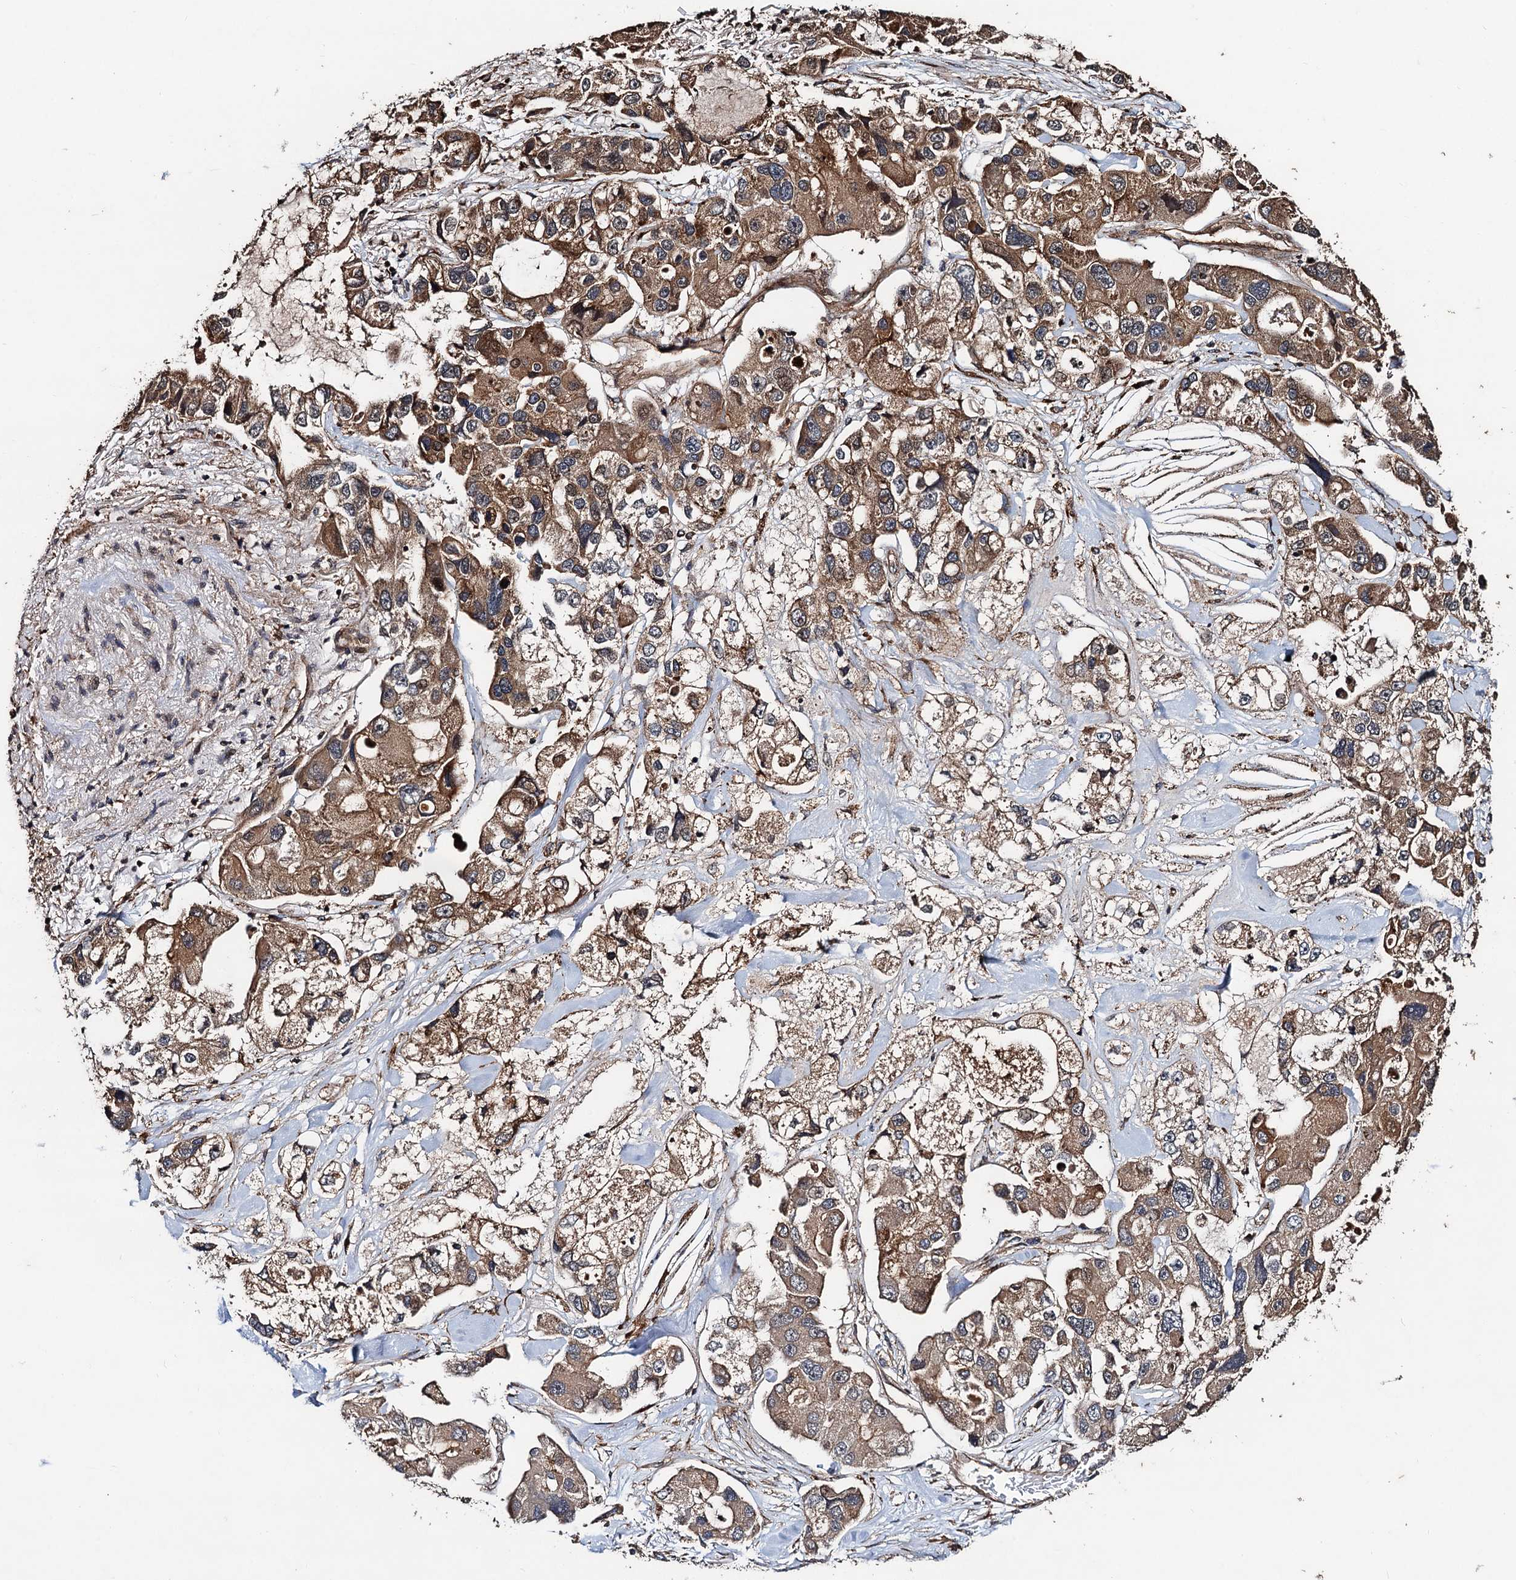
{"staining": {"intensity": "moderate", "quantity": ">75%", "location": "cytoplasmic/membranous"}, "tissue": "lung cancer", "cell_type": "Tumor cells", "image_type": "cancer", "snomed": [{"axis": "morphology", "description": "Adenocarcinoma, NOS"}, {"axis": "topography", "description": "Lung"}], "caption": "There is medium levels of moderate cytoplasmic/membranous expression in tumor cells of lung cancer (adenocarcinoma), as demonstrated by immunohistochemical staining (brown color).", "gene": "TMEM39B", "patient": {"sex": "female", "age": 54}}